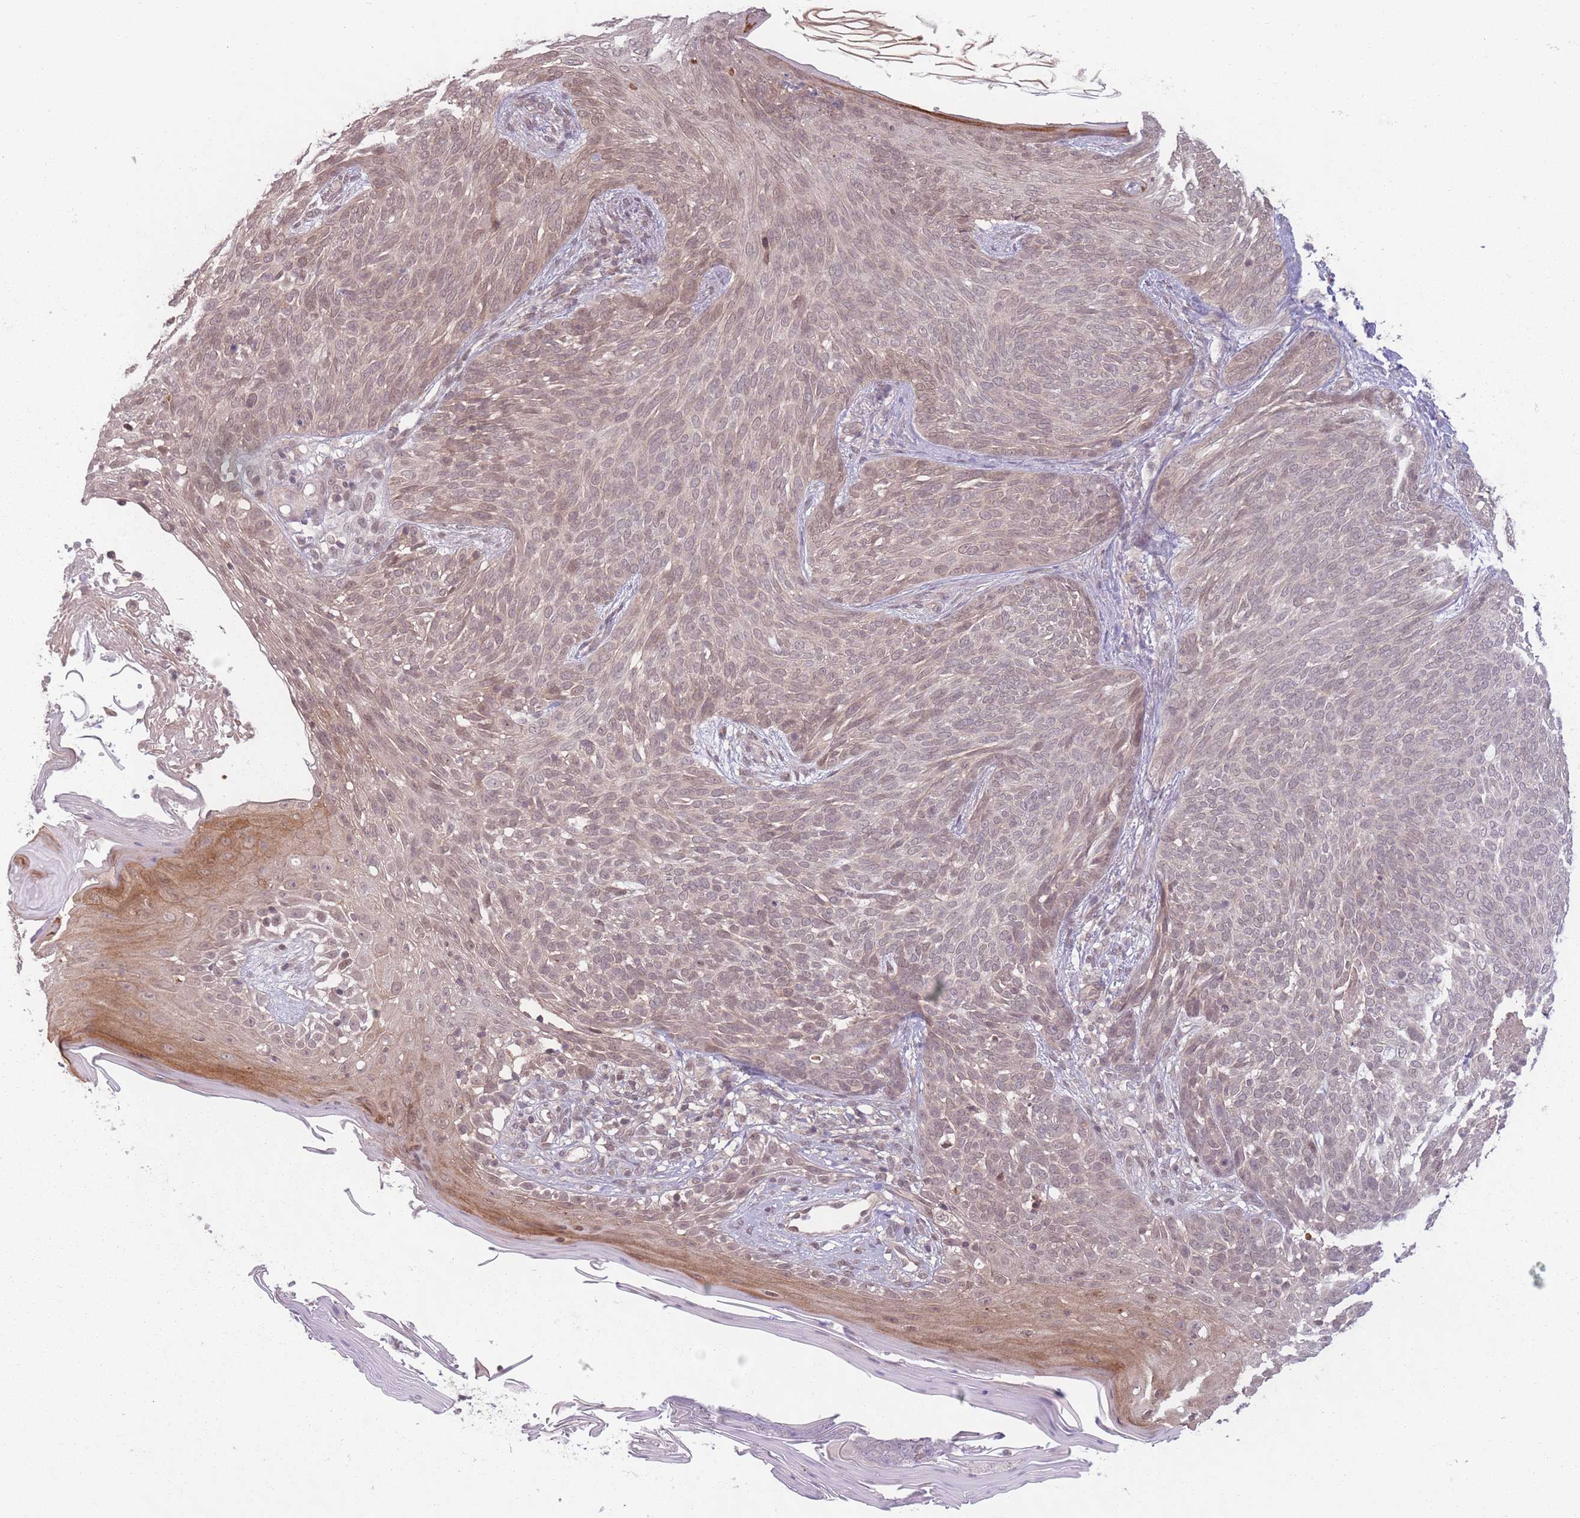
{"staining": {"intensity": "weak", "quantity": "25%-75%", "location": "nuclear"}, "tissue": "skin cancer", "cell_type": "Tumor cells", "image_type": "cancer", "snomed": [{"axis": "morphology", "description": "Basal cell carcinoma"}, {"axis": "topography", "description": "Skin"}], "caption": "A high-resolution histopathology image shows immunohistochemistry staining of skin cancer (basal cell carcinoma), which shows weak nuclear staining in about 25%-75% of tumor cells. (Brightfield microscopy of DAB IHC at high magnification).", "gene": "CCDC154", "patient": {"sex": "female", "age": 86}}